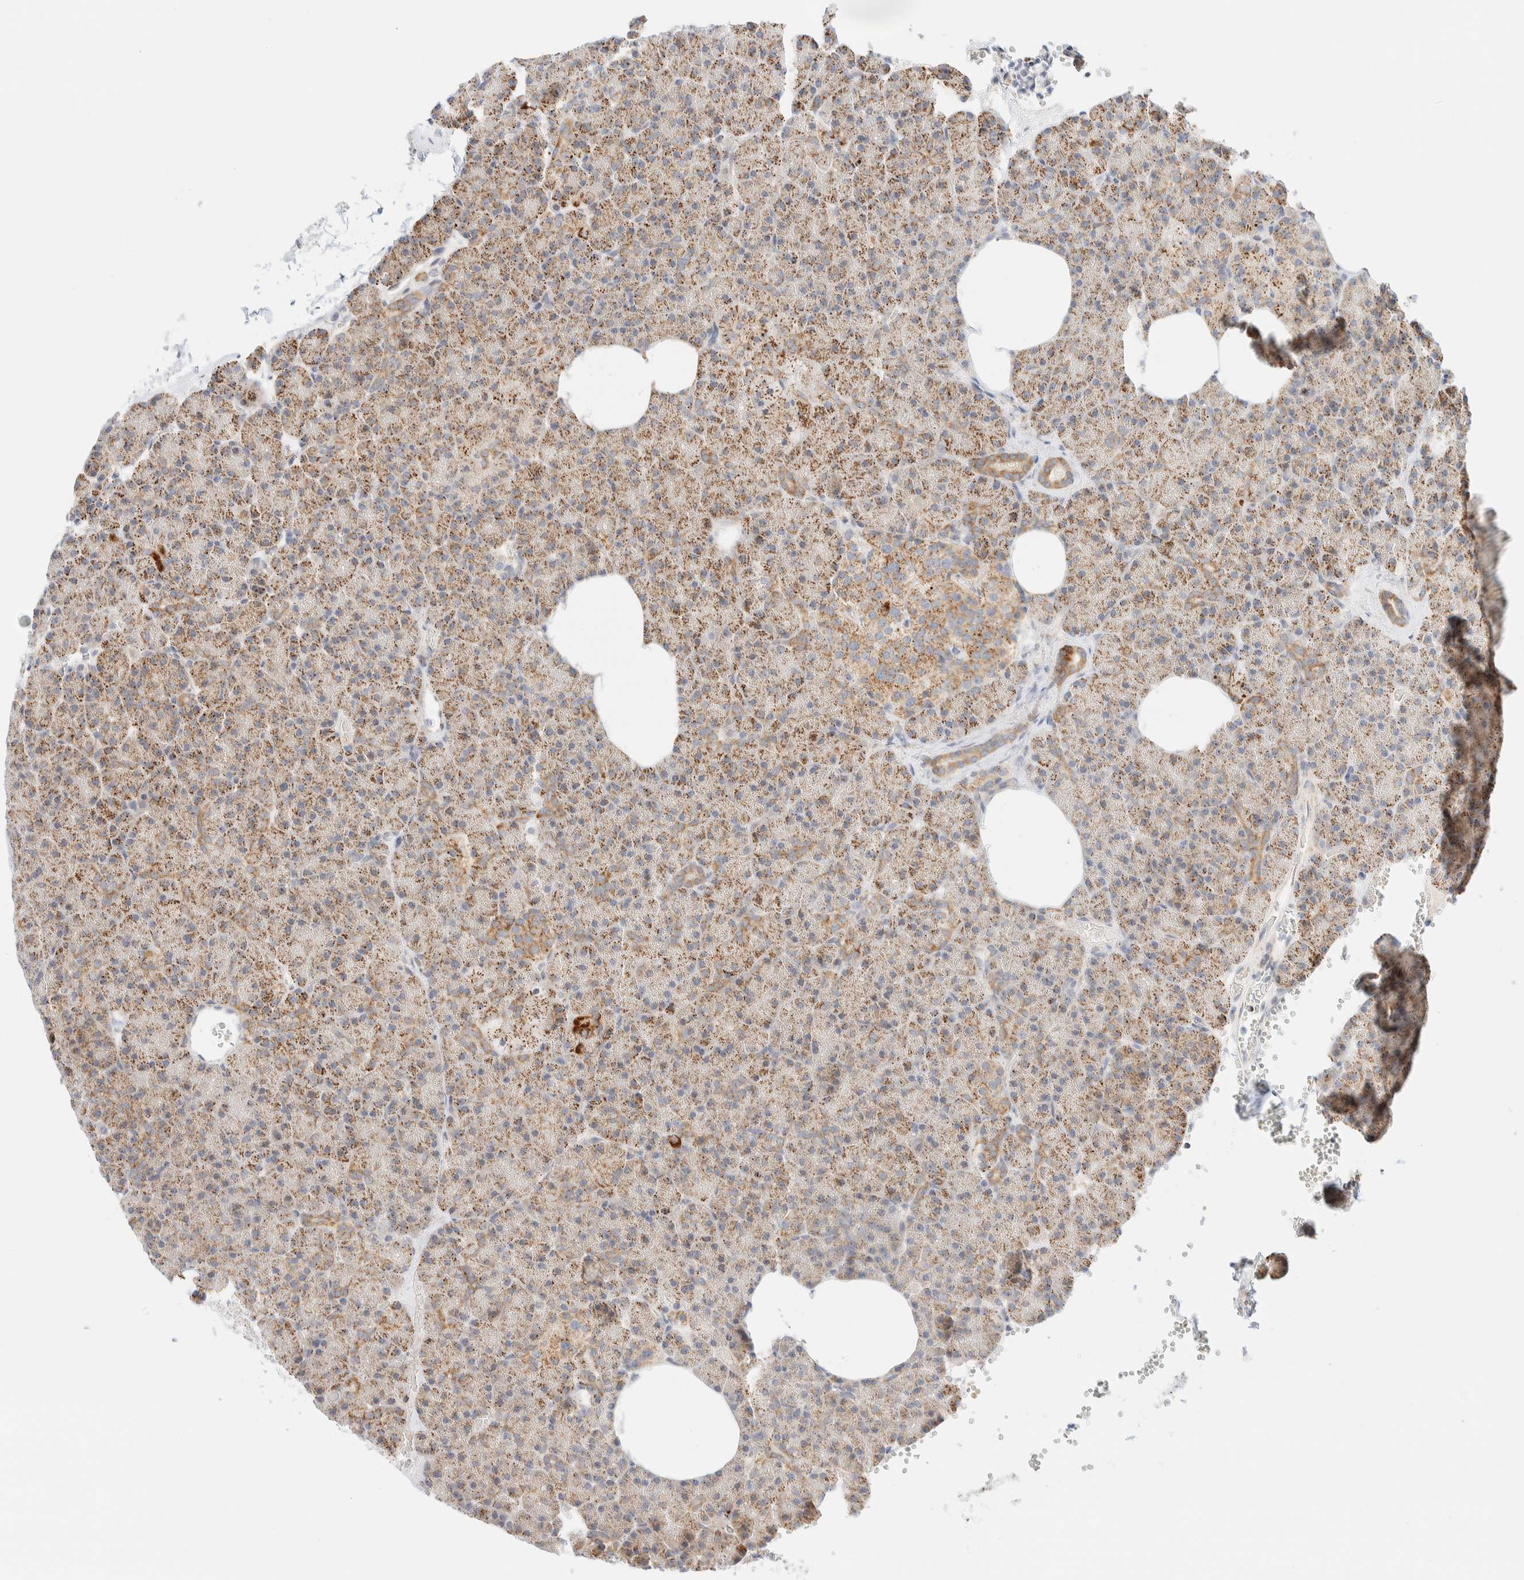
{"staining": {"intensity": "moderate", "quantity": ">75%", "location": "cytoplasmic/membranous"}, "tissue": "pancreas", "cell_type": "Exocrine glandular cells", "image_type": "normal", "snomed": [{"axis": "morphology", "description": "Normal tissue, NOS"}, {"axis": "morphology", "description": "Carcinoid, malignant, NOS"}, {"axis": "topography", "description": "Pancreas"}], "caption": "Pancreas was stained to show a protein in brown. There is medium levels of moderate cytoplasmic/membranous positivity in approximately >75% of exocrine glandular cells. The staining is performed using DAB (3,3'-diaminobenzidine) brown chromogen to label protein expression. The nuclei are counter-stained blue using hematoxylin.", "gene": "PPM1K", "patient": {"sex": "female", "age": 35}}